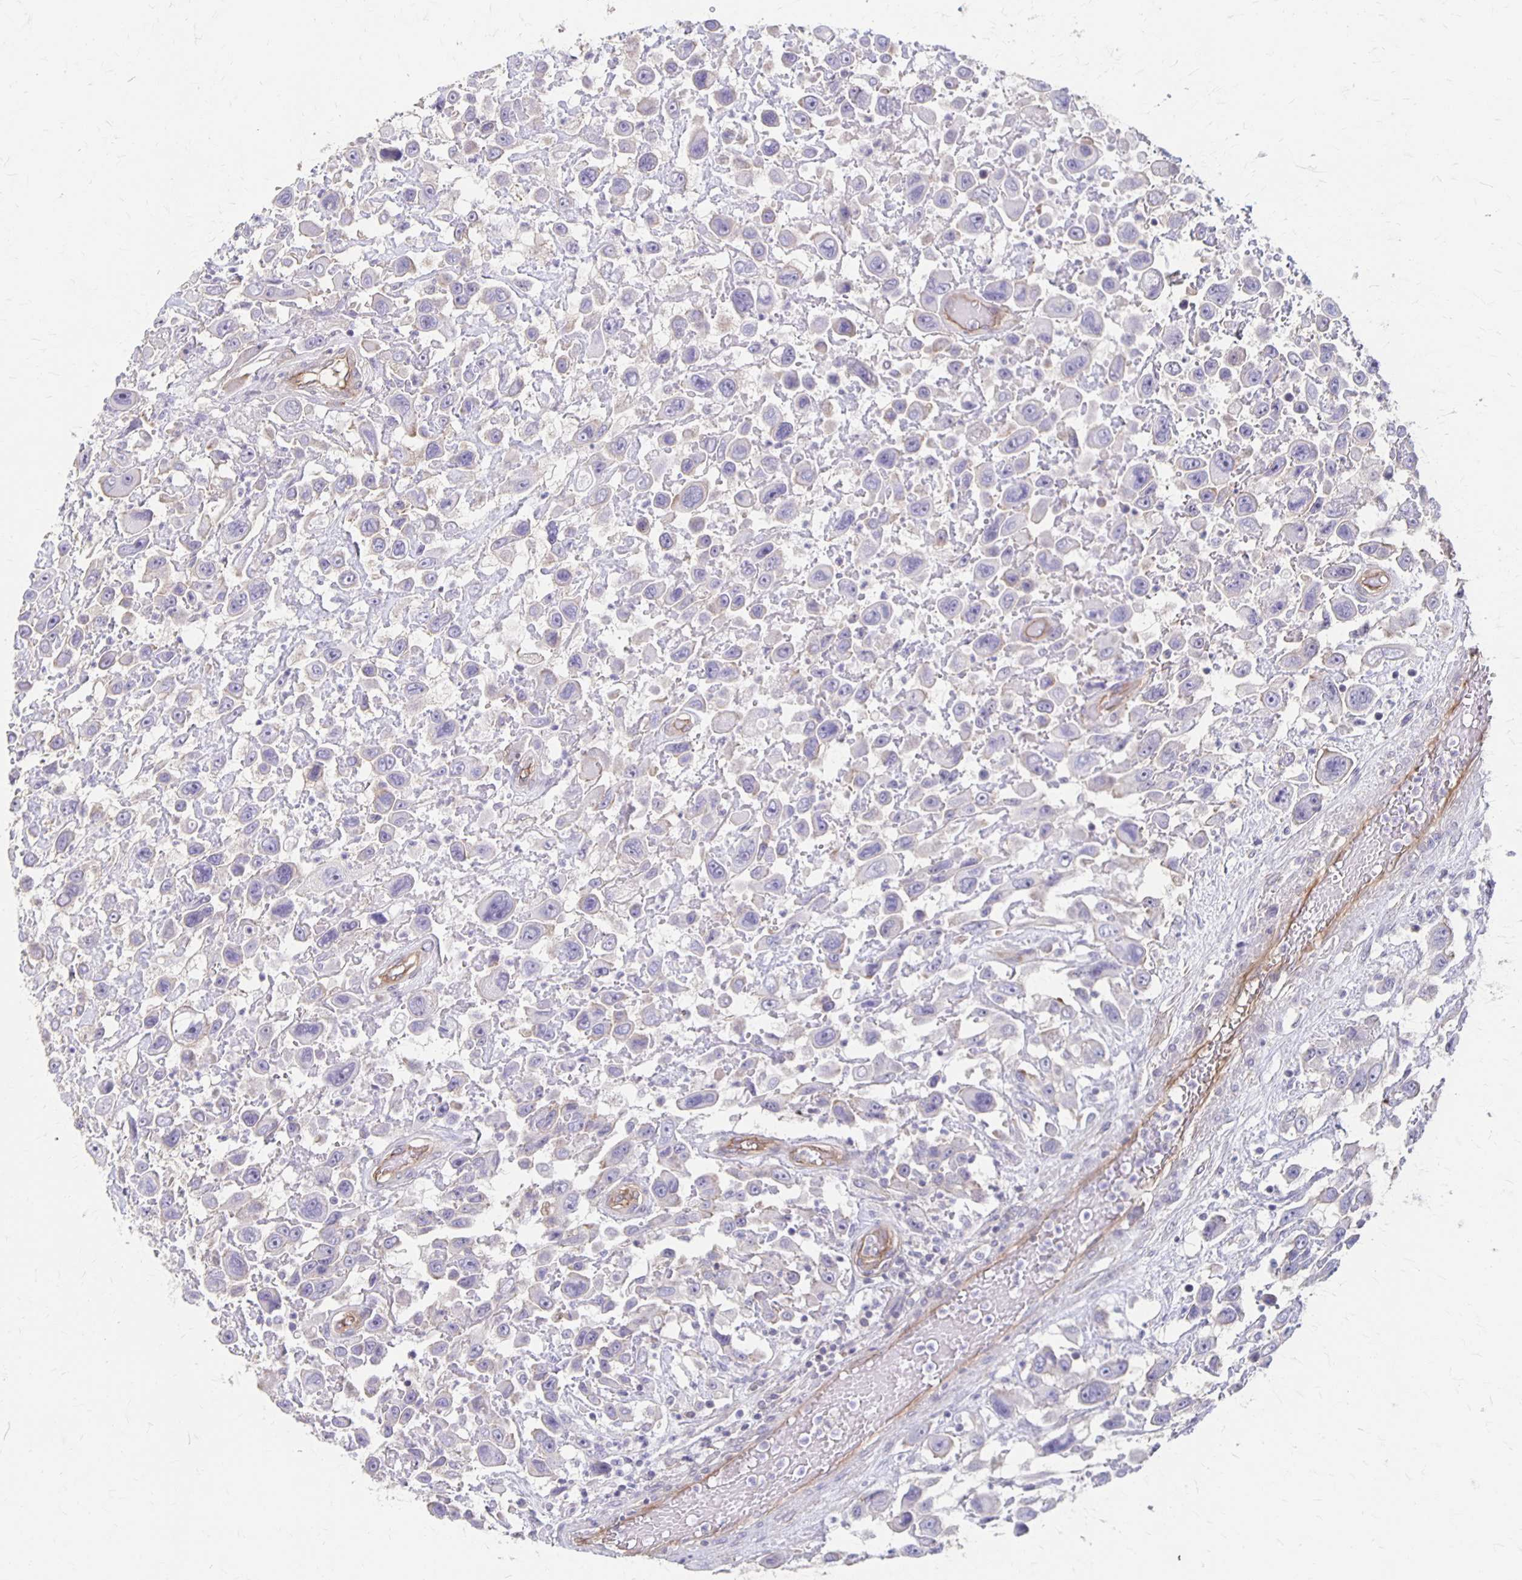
{"staining": {"intensity": "weak", "quantity": "<25%", "location": "cytoplasmic/membranous"}, "tissue": "urothelial cancer", "cell_type": "Tumor cells", "image_type": "cancer", "snomed": [{"axis": "morphology", "description": "Urothelial carcinoma, High grade"}, {"axis": "topography", "description": "Urinary bladder"}], "caption": "The immunohistochemistry (IHC) photomicrograph has no significant expression in tumor cells of urothelial carcinoma (high-grade) tissue.", "gene": "PPP1R3E", "patient": {"sex": "male", "age": 53}}